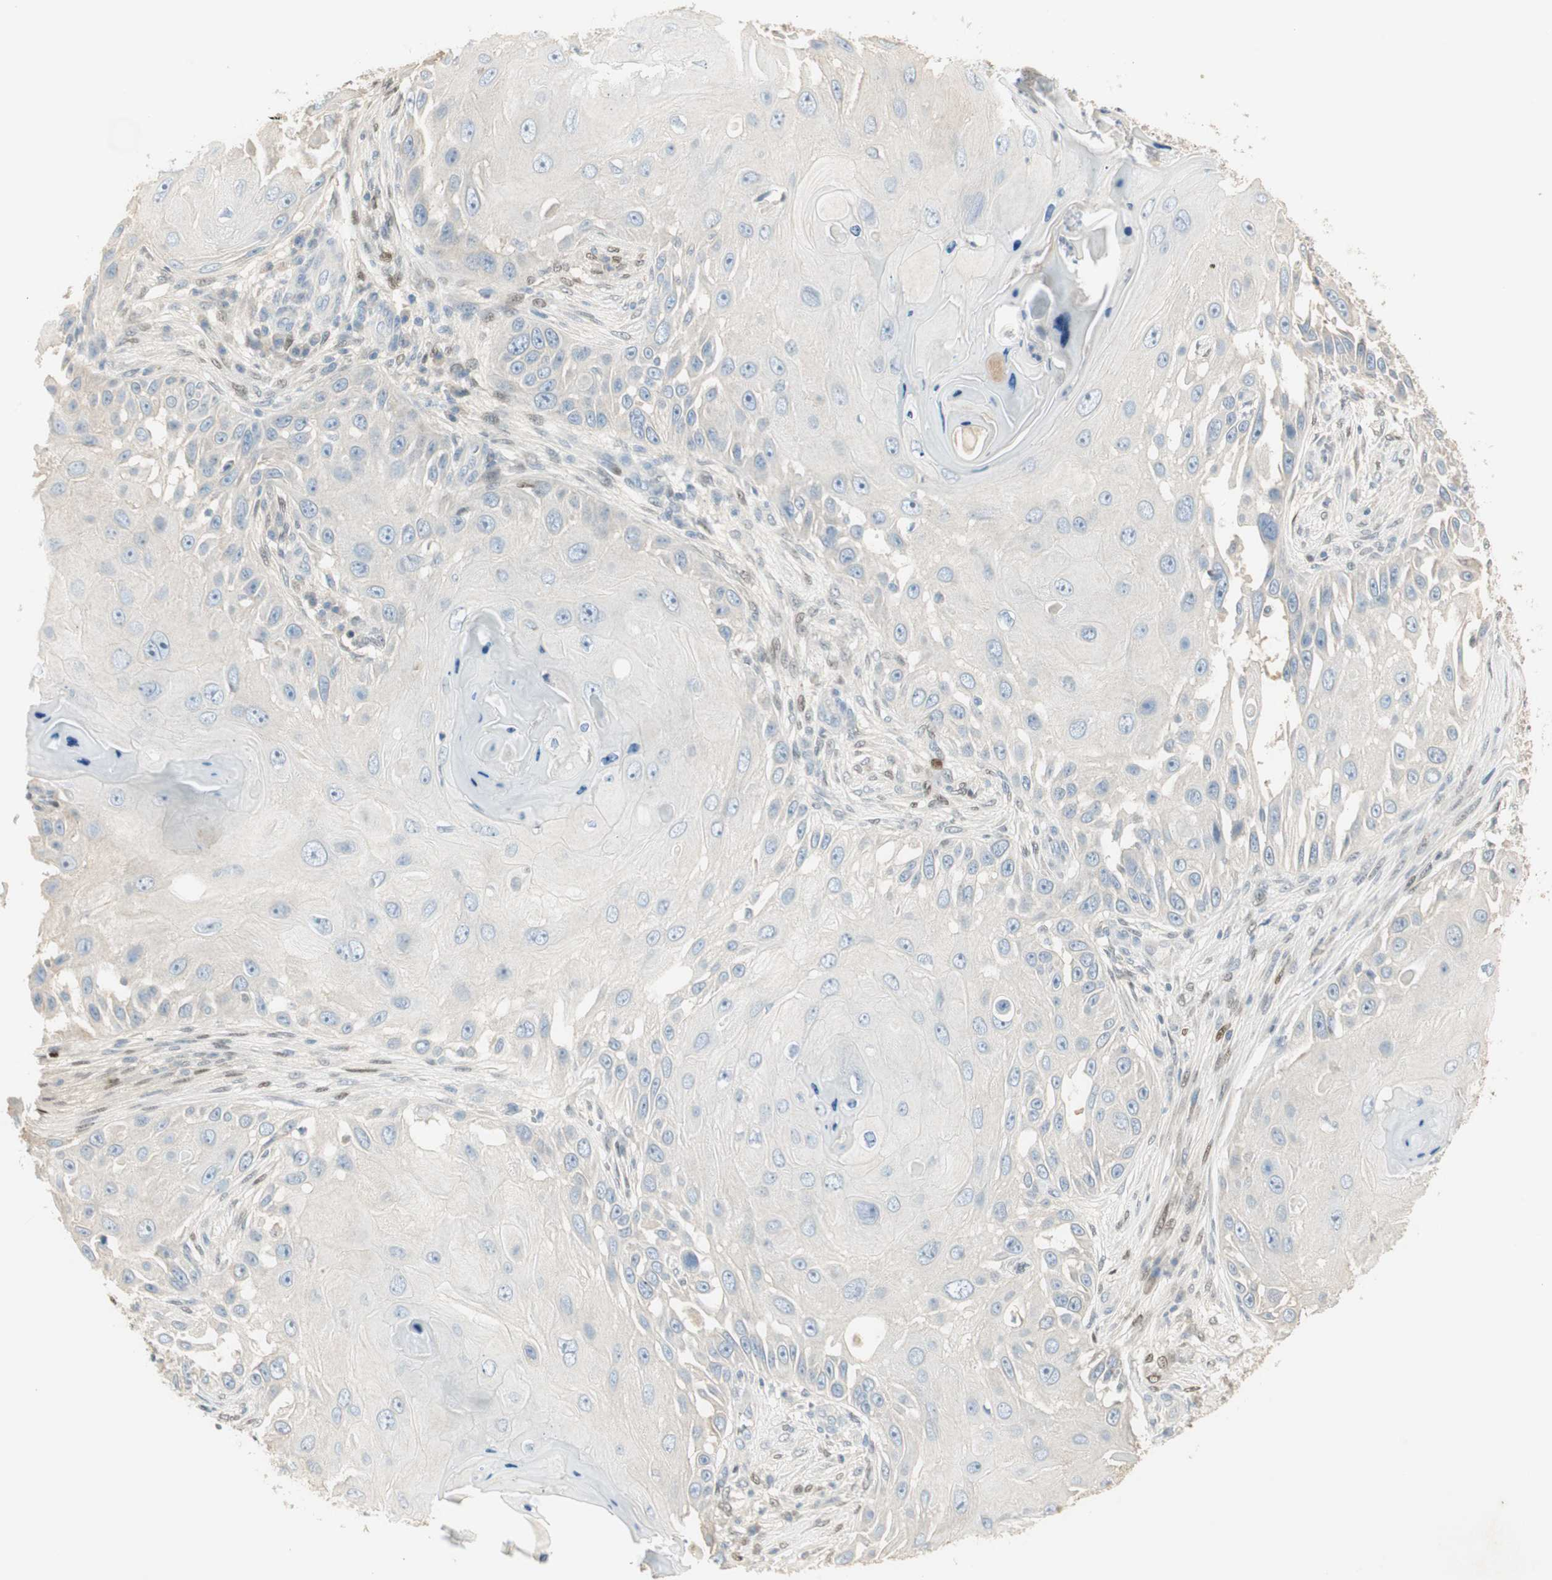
{"staining": {"intensity": "negative", "quantity": "none", "location": "none"}, "tissue": "skin cancer", "cell_type": "Tumor cells", "image_type": "cancer", "snomed": [{"axis": "morphology", "description": "Squamous cell carcinoma, NOS"}, {"axis": "topography", "description": "Skin"}], "caption": "The immunohistochemistry (IHC) histopathology image has no significant staining in tumor cells of skin cancer tissue.", "gene": "RUNX2", "patient": {"sex": "female", "age": 44}}